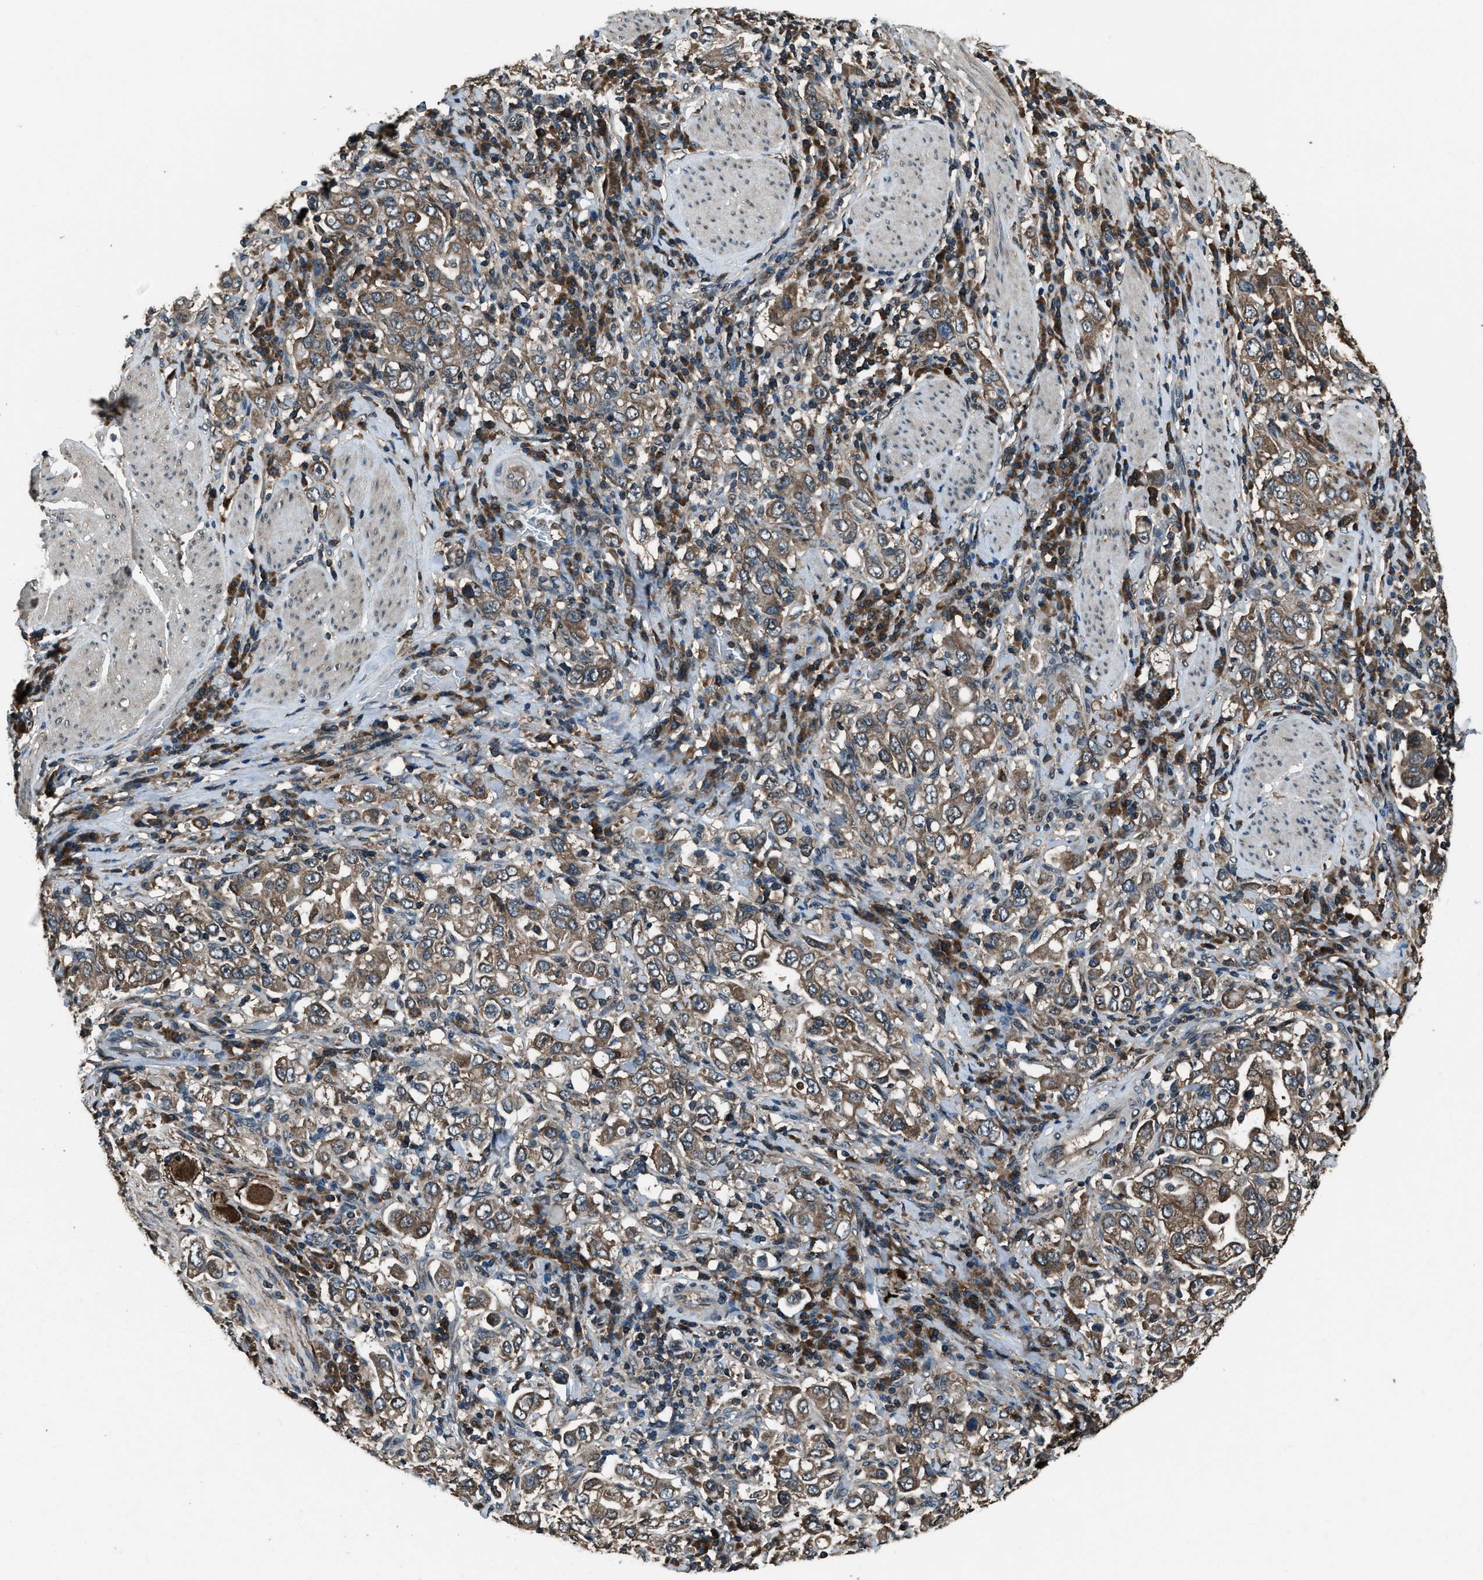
{"staining": {"intensity": "moderate", "quantity": ">75%", "location": "cytoplasmic/membranous"}, "tissue": "stomach cancer", "cell_type": "Tumor cells", "image_type": "cancer", "snomed": [{"axis": "morphology", "description": "Adenocarcinoma, NOS"}, {"axis": "topography", "description": "Stomach, upper"}], "caption": "Adenocarcinoma (stomach) stained for a protein shows moderate cytoplasmic/membranous positivity in tumor cells. (Brightfield microscopy of DAB IHC at high magnification).", "gene": "TRIM4", "patient": {"sex": "male", "age": 62}}